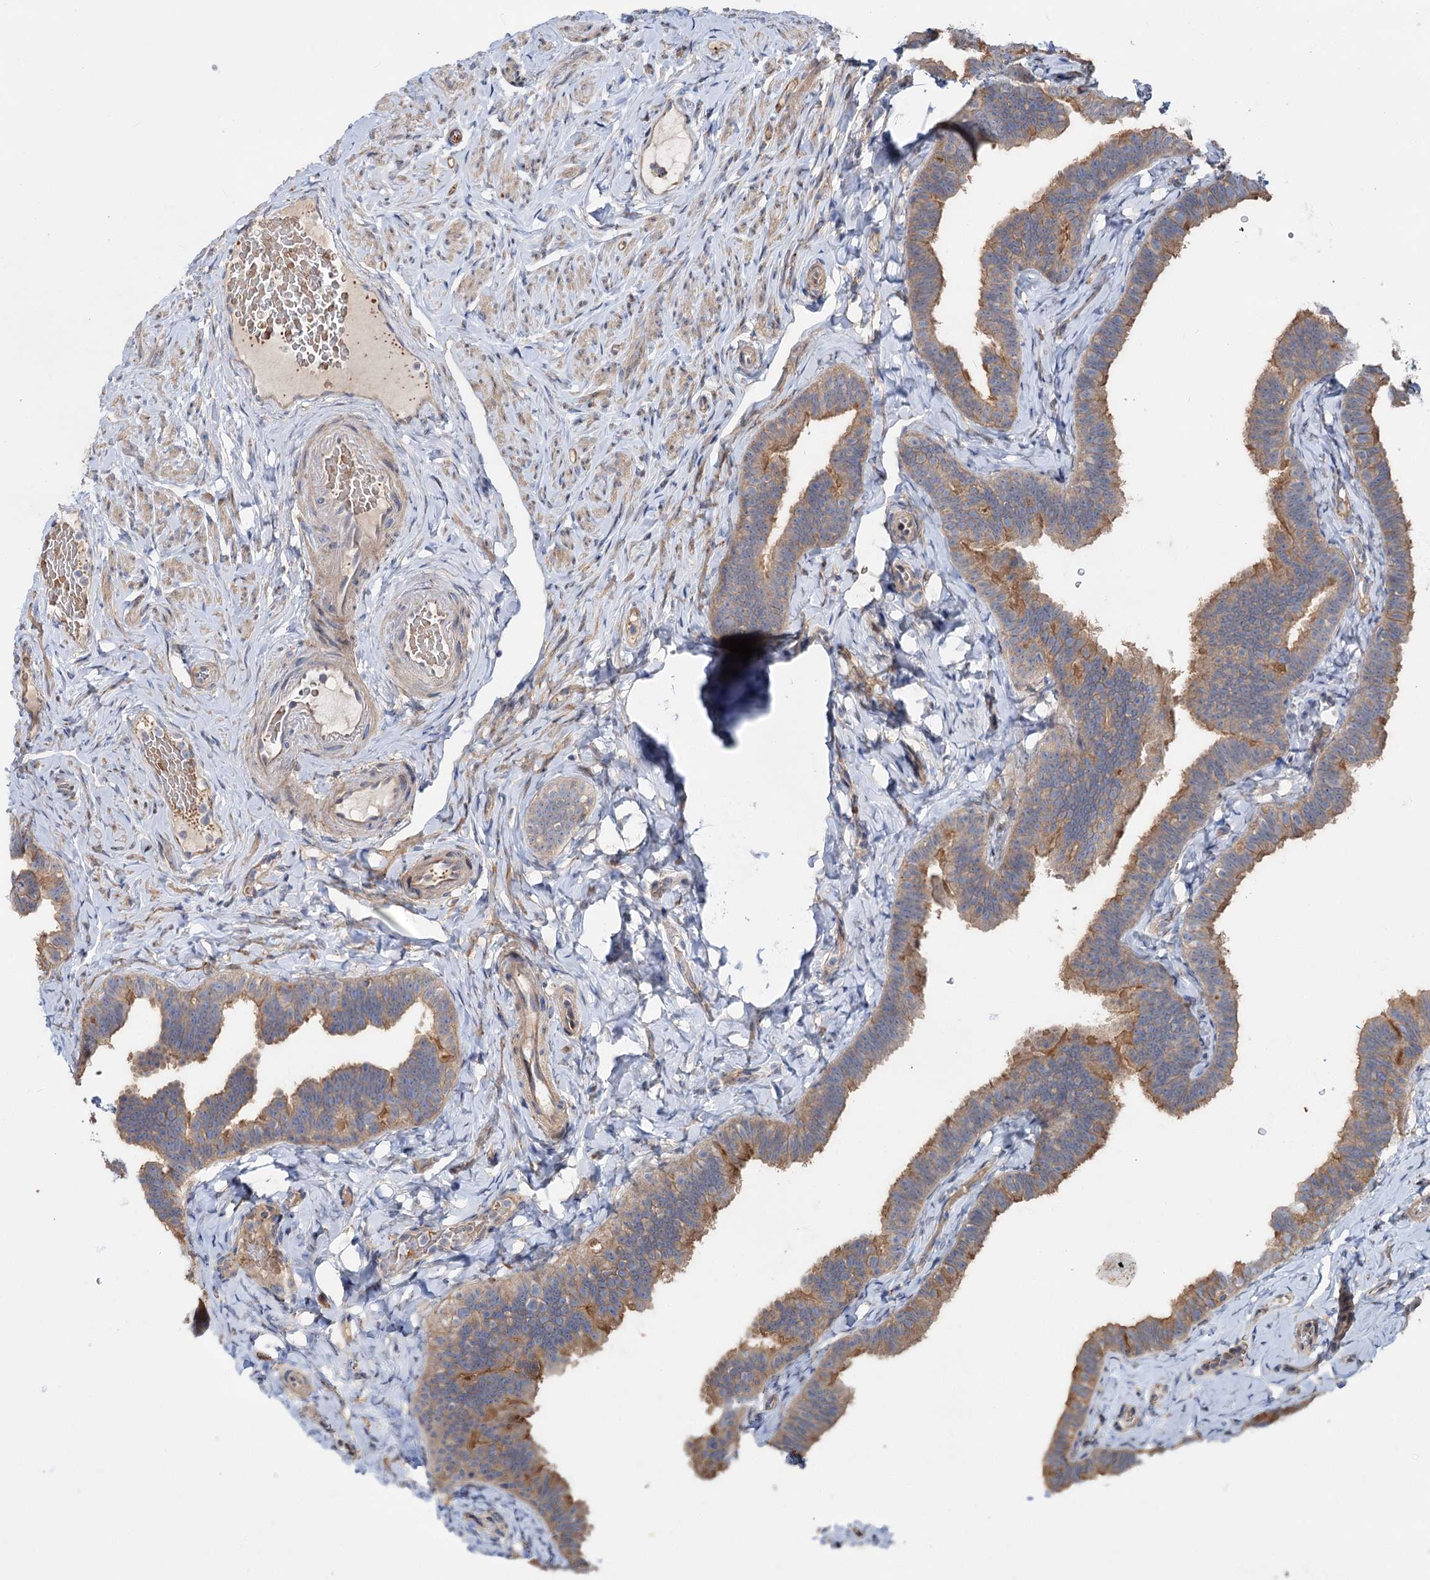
{"staining": {"intensity": "moderate", "quantity": ">75%", "location": "cytoplasmic/membranous"}, "tissue": "fallopian tube", "cell_type": "Glandular cells", "image_type": "normal", "snomed": [{"axis": "morphology", "description": "Normal tissue, NOS"}, {"axis": "topography", "description": "Fallopian tube"}], "caption": "A brown stain highlights moderate cytoplasmic/membranous staining of a protein in glandular cells of unremarkable fallopian tube. The staining was performed using DAB to visualize the protein expression in brown, while the nuclei were stained in blue with hematoxylin (Magnification: 20x).", "gene": "PTDSS2", "patient": {"sex": "female", "age": 65}}